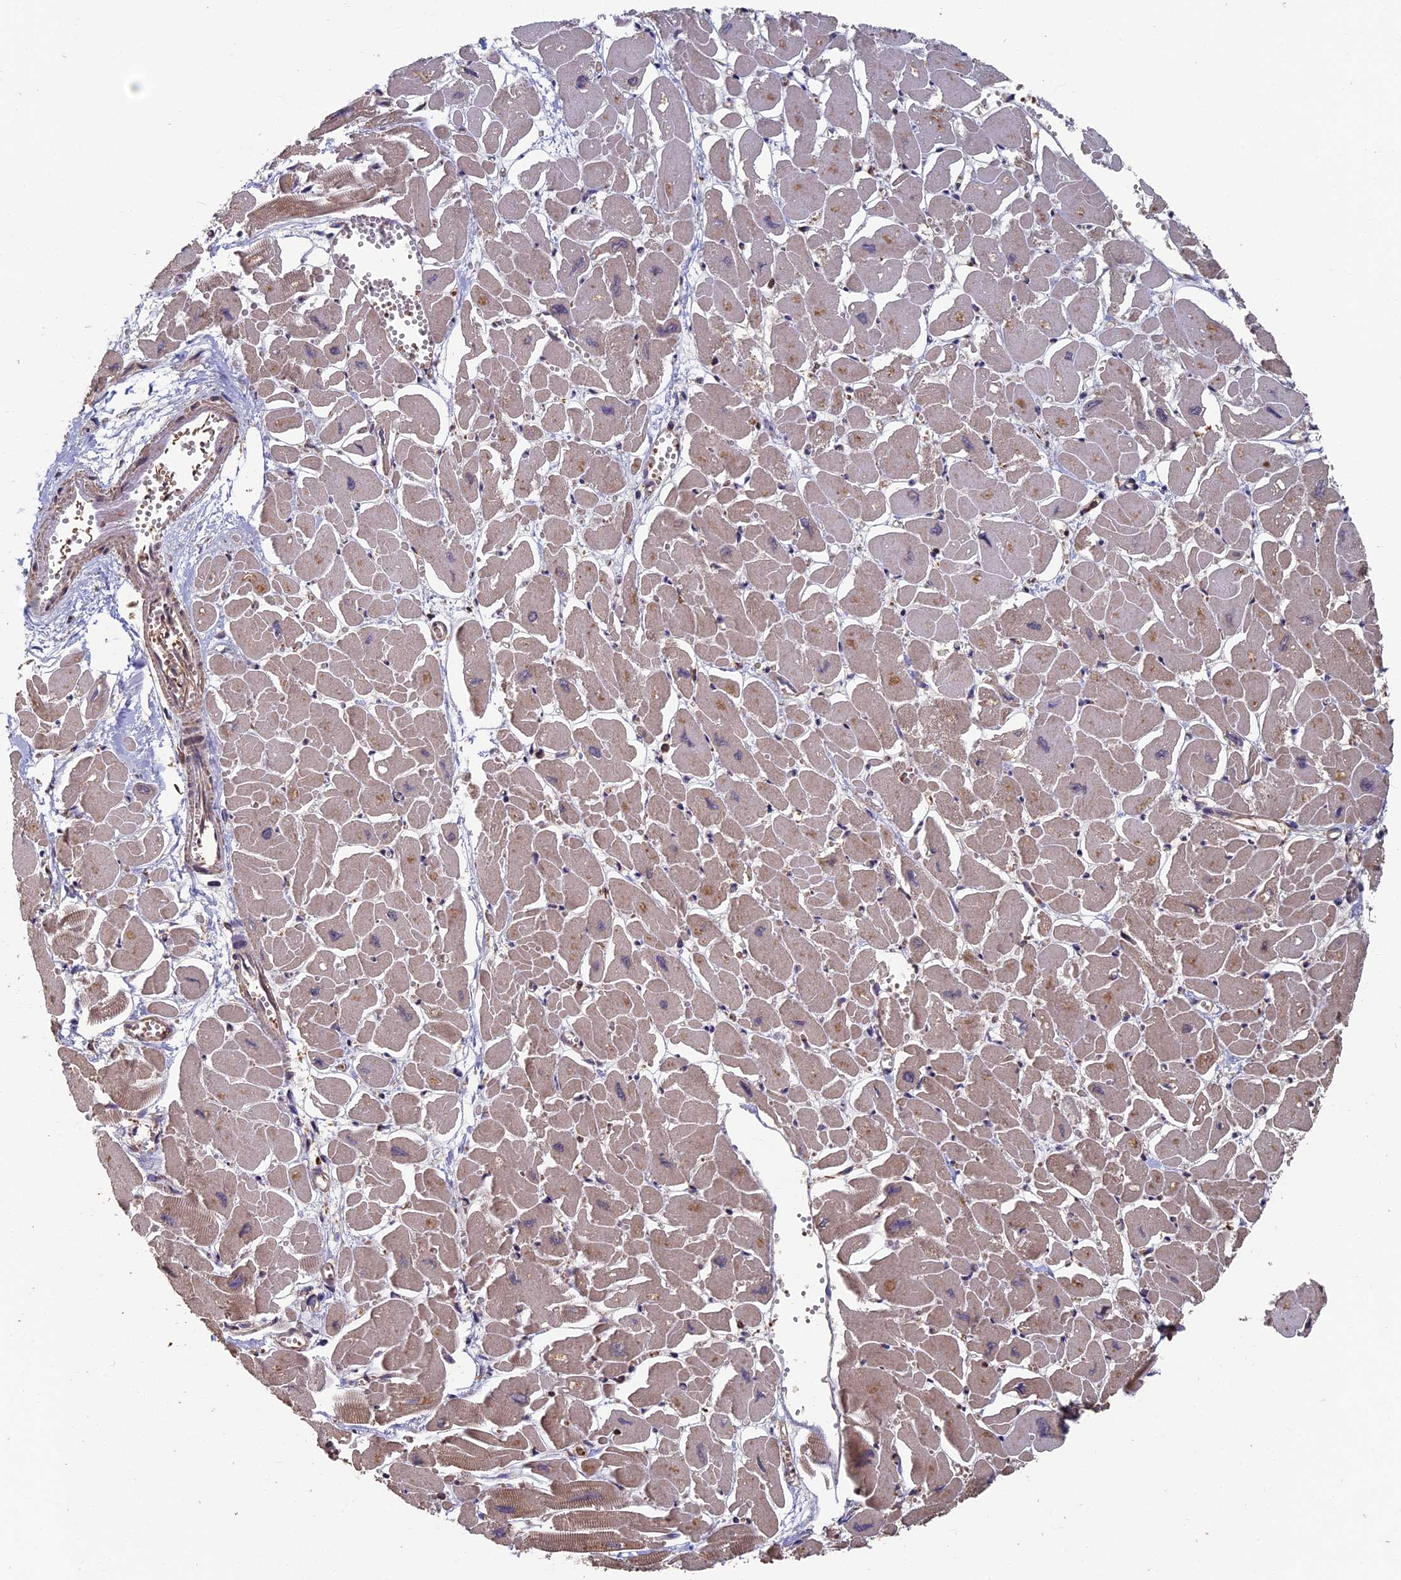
{"staining": {"intensity": "weak", "quantity": "25%-75%", "location": "cytoplasmic/membranous"}, "tissue": "heart muscle", "cell_type": "Cardiomyocytes", "image_type": "normal", "snomed": [{"axis": "morphology", "description": "Normal tissue, NOS"}, {"axis": "topography", "description": "Heart"}], "caption": "DAB immunohistochemical staining of unremarkable heart muscle shows weak cytoplasmic/membranous protein expression in approximately 25%-75% of cardiomyocytes.", "gene": "RASGRF1", "patient": {"sex": "male", "age": 54}}